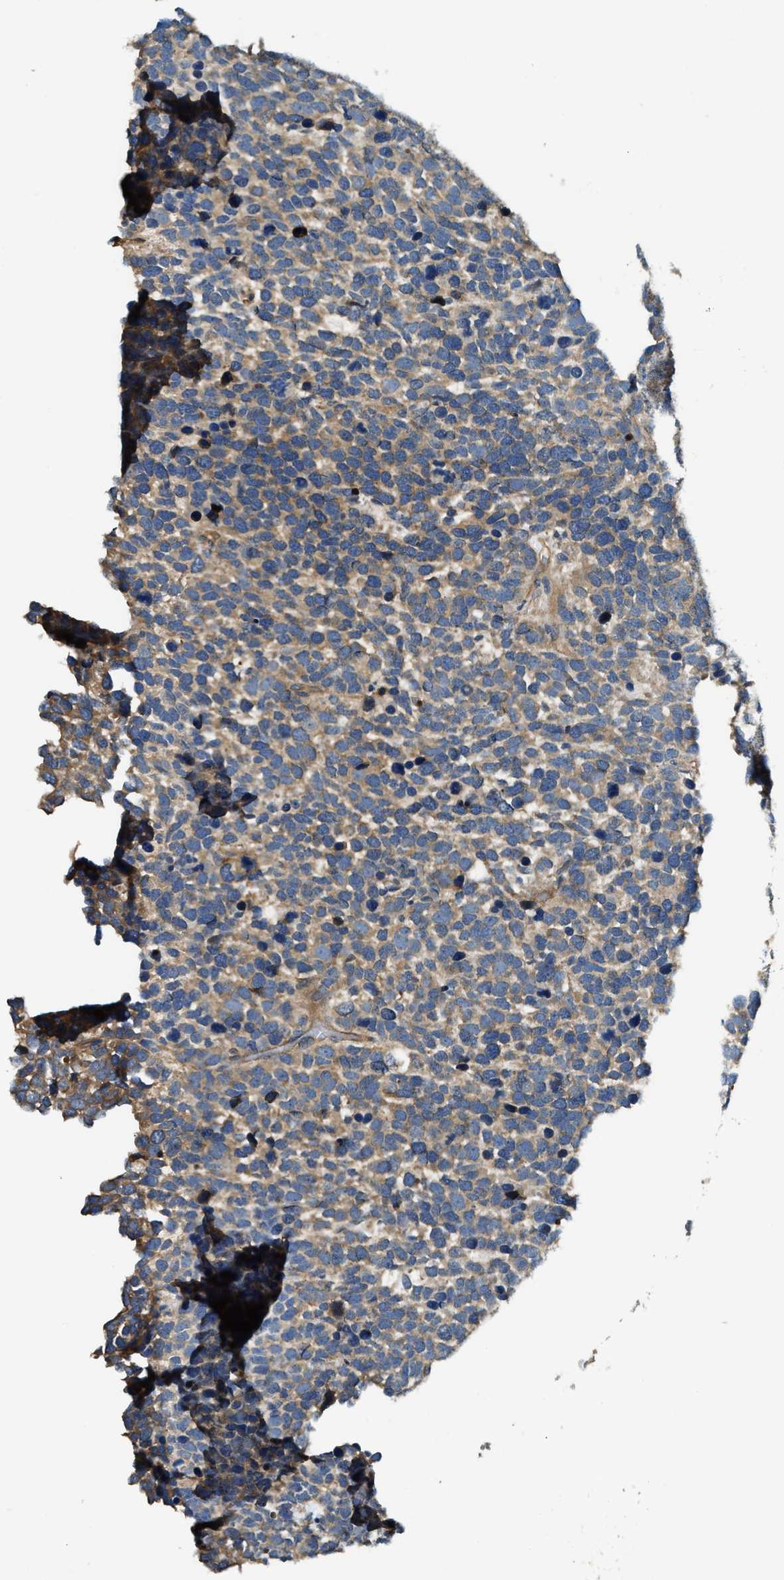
{"staining": {"intensity": "weak", "quantity": ">75%", "location": "cytoplasmic/membranous"}, "tissue": "urothelial cancer", "cell_type": "Tumor cells", "image_type": "cancer", "snomed": [{"axis": "morphology", "description": "Urothelial carcinoma, High grade"}, {"axis": "topography", "description": "Urinary bladder"}], "caption": "A brown stain labels weak cytoplasmic/membranous expression of a protein in human urothelial cancer tumor cells. (IHC, brightfield microscopy, high magnification).", "gene": "IL3RA", "patient": {"sex": "female", "age": 82}}